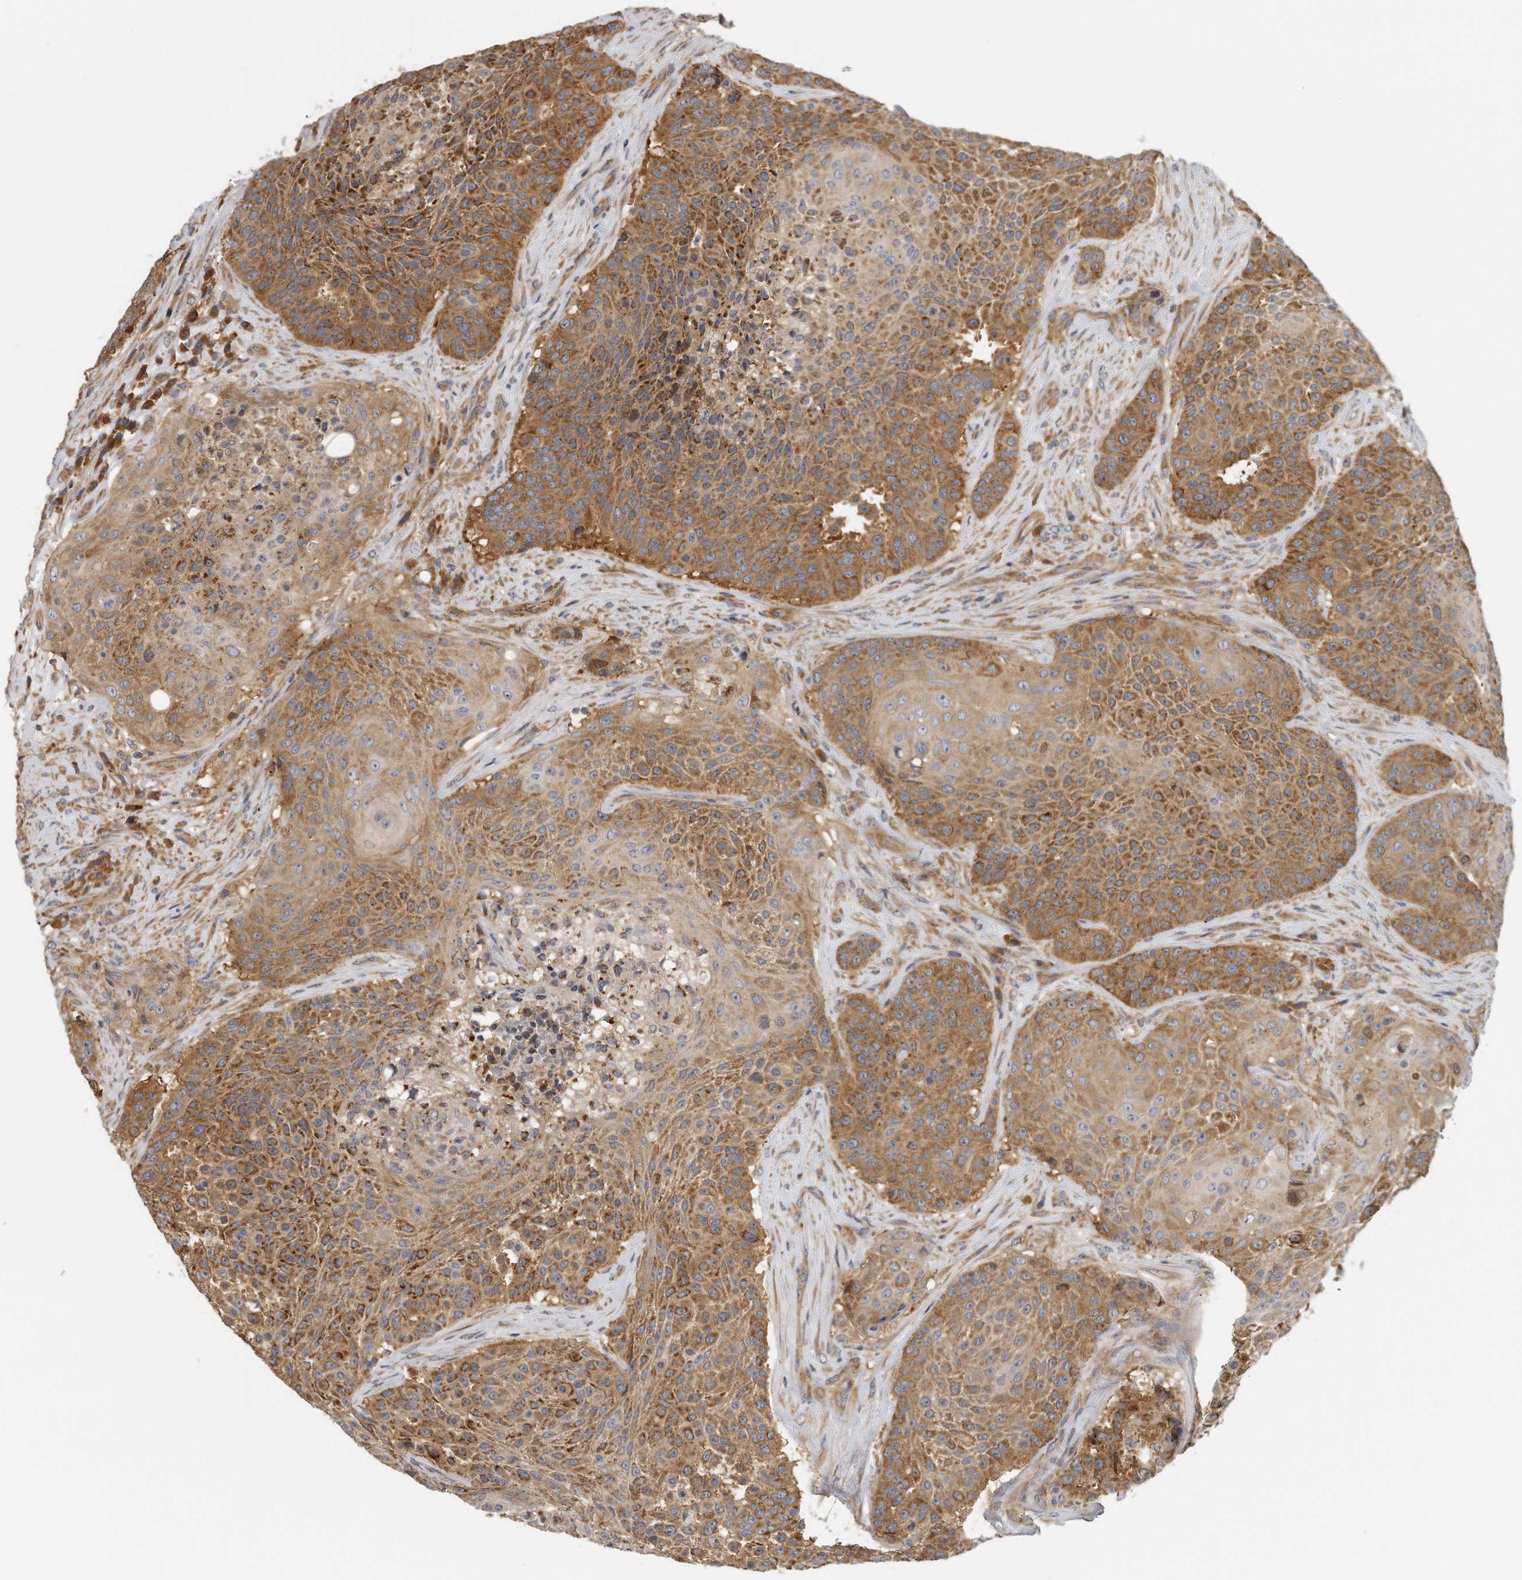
{"staining": {"intensity": "moderate", "quantity": ">75%", "location": "cytoplasmic/membranous"}, "tissue": "urothelial cancer", "cell_type": "Tumor cells", "image_type": "cancer", "snomed": [{"axis": "morphology", "description": "Urothelial carcinoma, High grade"}, {"axis": "topography", "description": "Urinary bladder"}], "caption": "IHC (DAB) staining of high-grade urothelial carcinoma exhibits moderate cytoplasmic/membranous protein positivity in approximately >75% of tumor cells.", "gene": "EIF3I", "patient": {"sex": "female", "age": 63}}